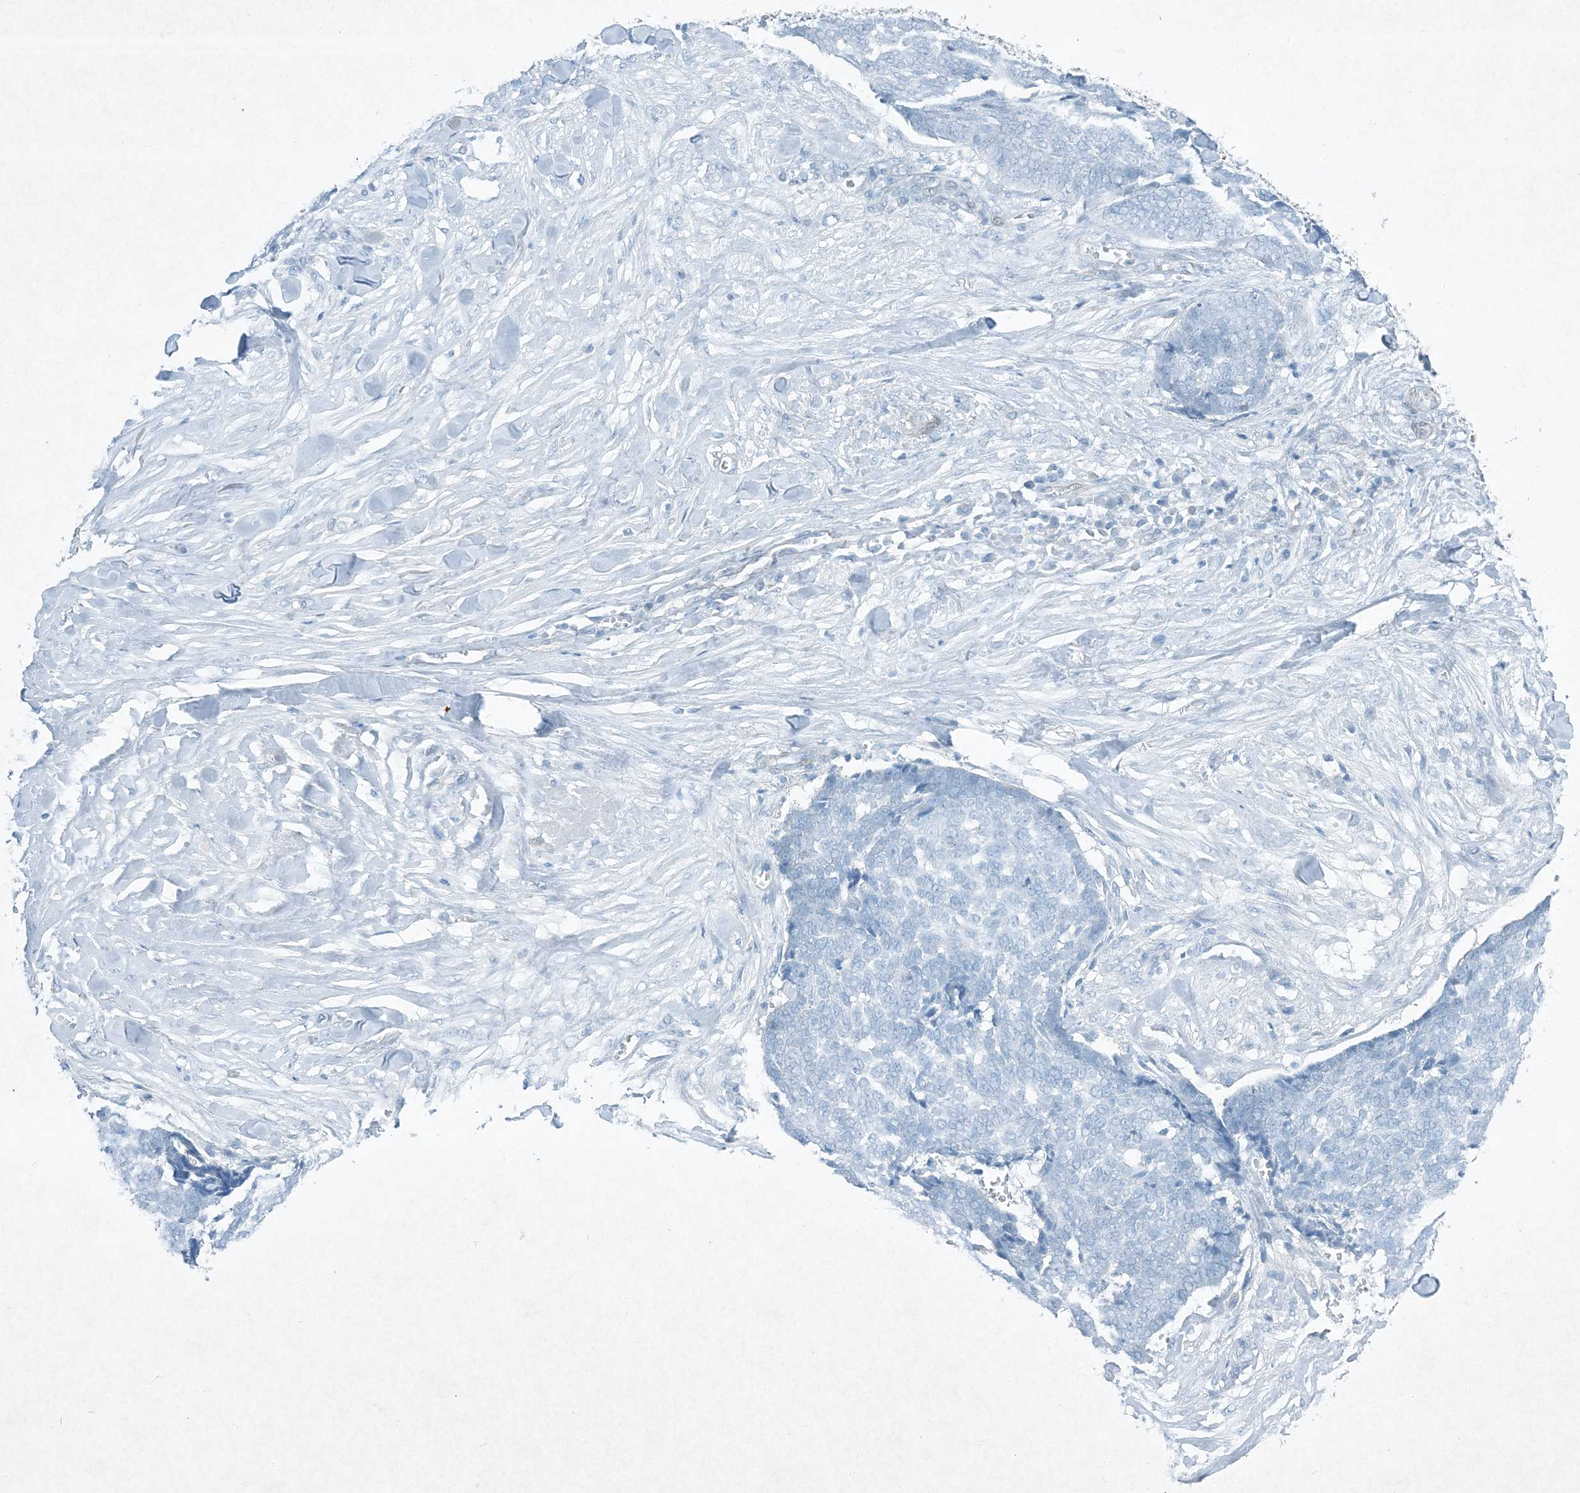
{"staining": {"intensity": "negative", "quantity": "none", "location": "none"}, "tissue": "skin cancer", "cell_type": "Tumor cells", "image_type": "cancer", "snomed": [{"axis": "morphology", "description": "Basal cell carcinoma"}, {"axis": "topography", "description": "Skin"}], "caption": "This is an immunohistochemistry histopathology image of skin cancer. There is no positivity in tumor cells.", "gene": "PGM5", "patient": {"sex": "male", "age": 84}}